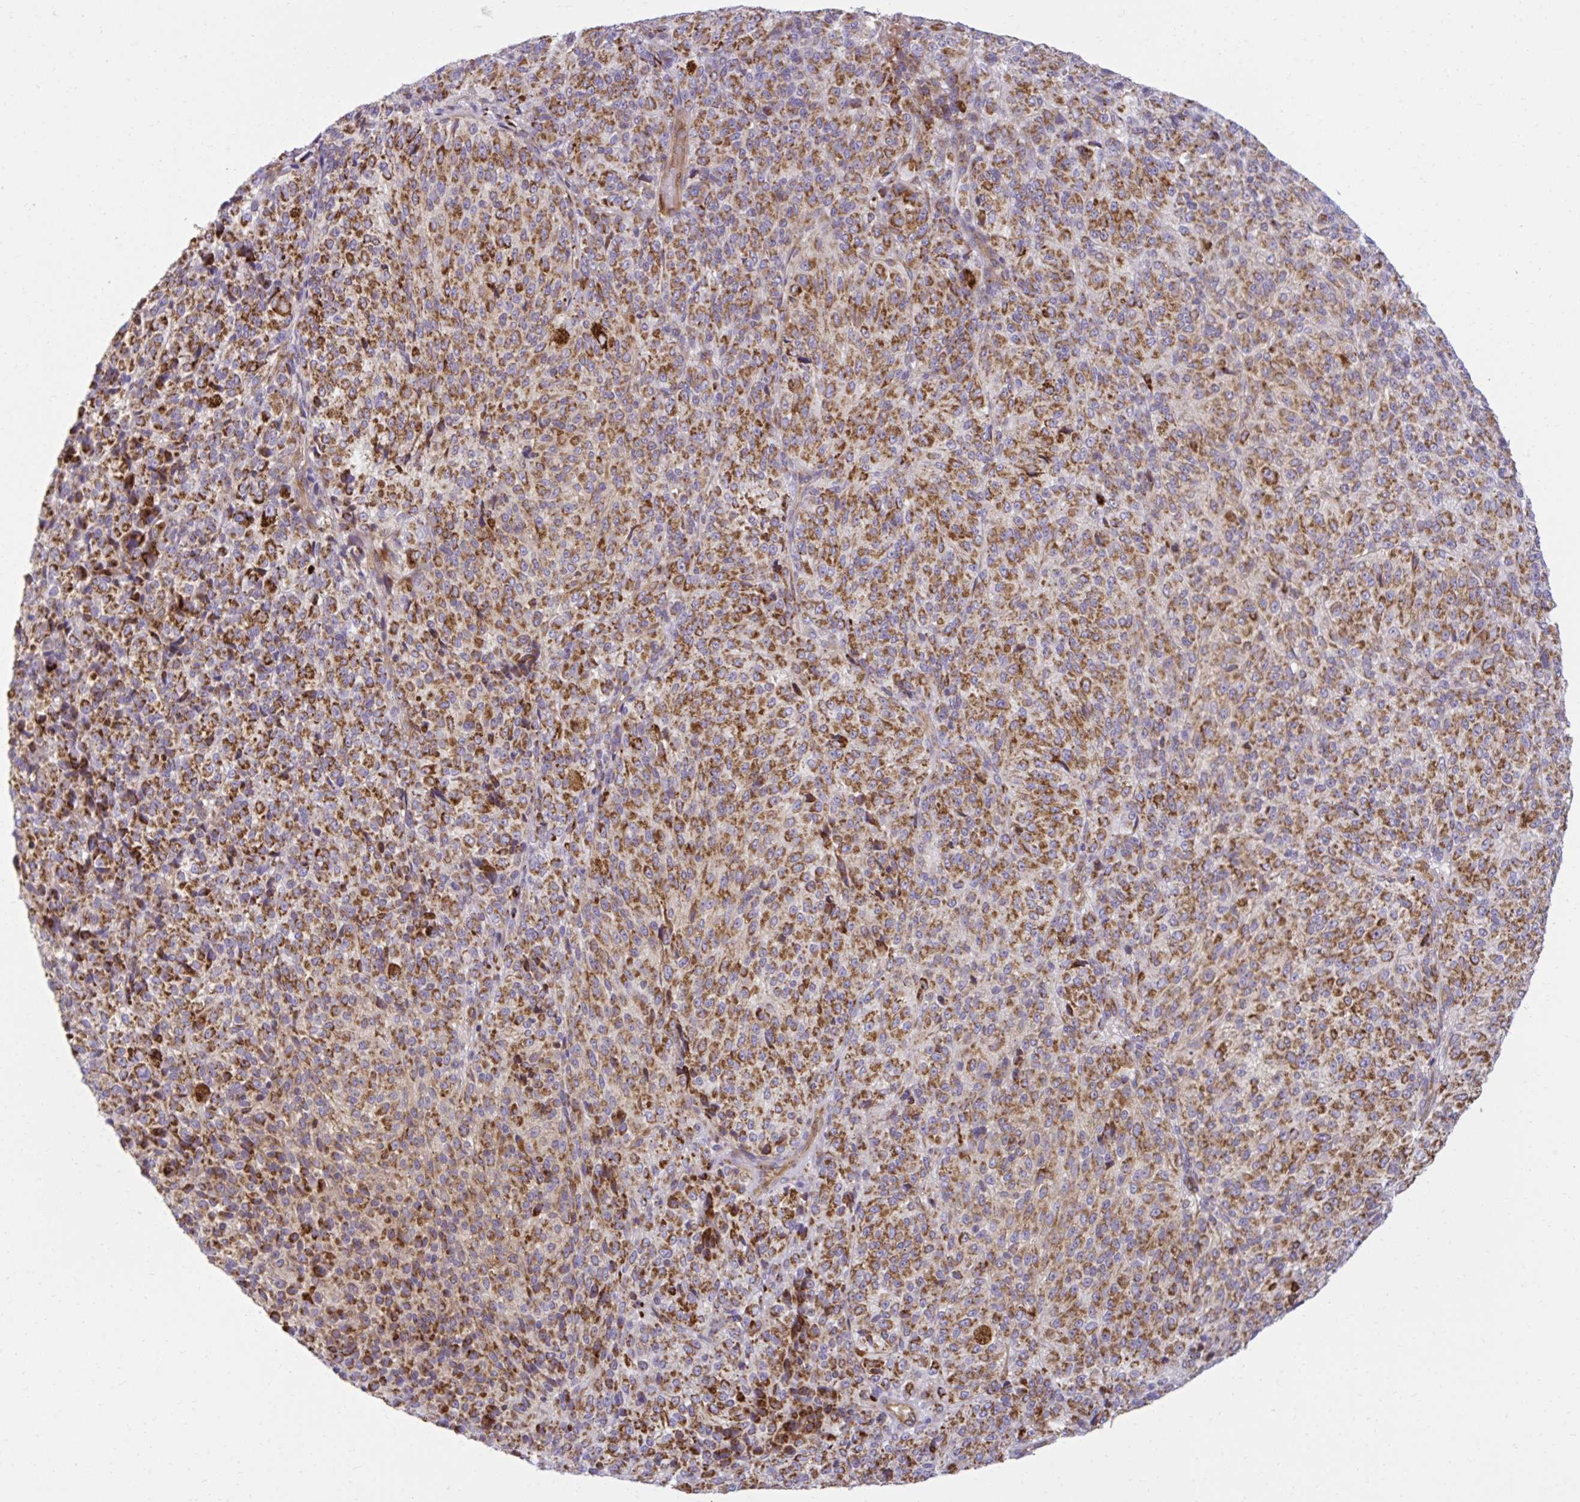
{"staining": {"intensity": "moderate", "quantity": ">75%", "location": "cytoplasmic/membranous"}, "tissue": "melanoma", "cell_type": "Tumor cells", "image_type": "cancer", "snomed": [{"axis": "morphology", "description": "Malignant melanoma, Metastatic site"}, {"axis": "topography", "description": "Brain"}], "caption": "Moderate cytoplasmic/membranous protein expression is appreciated in approximately >75% of tumor cells in melanoma.", "gene": "LIMS1", "patient": {"sex": "female", "age": 56}}